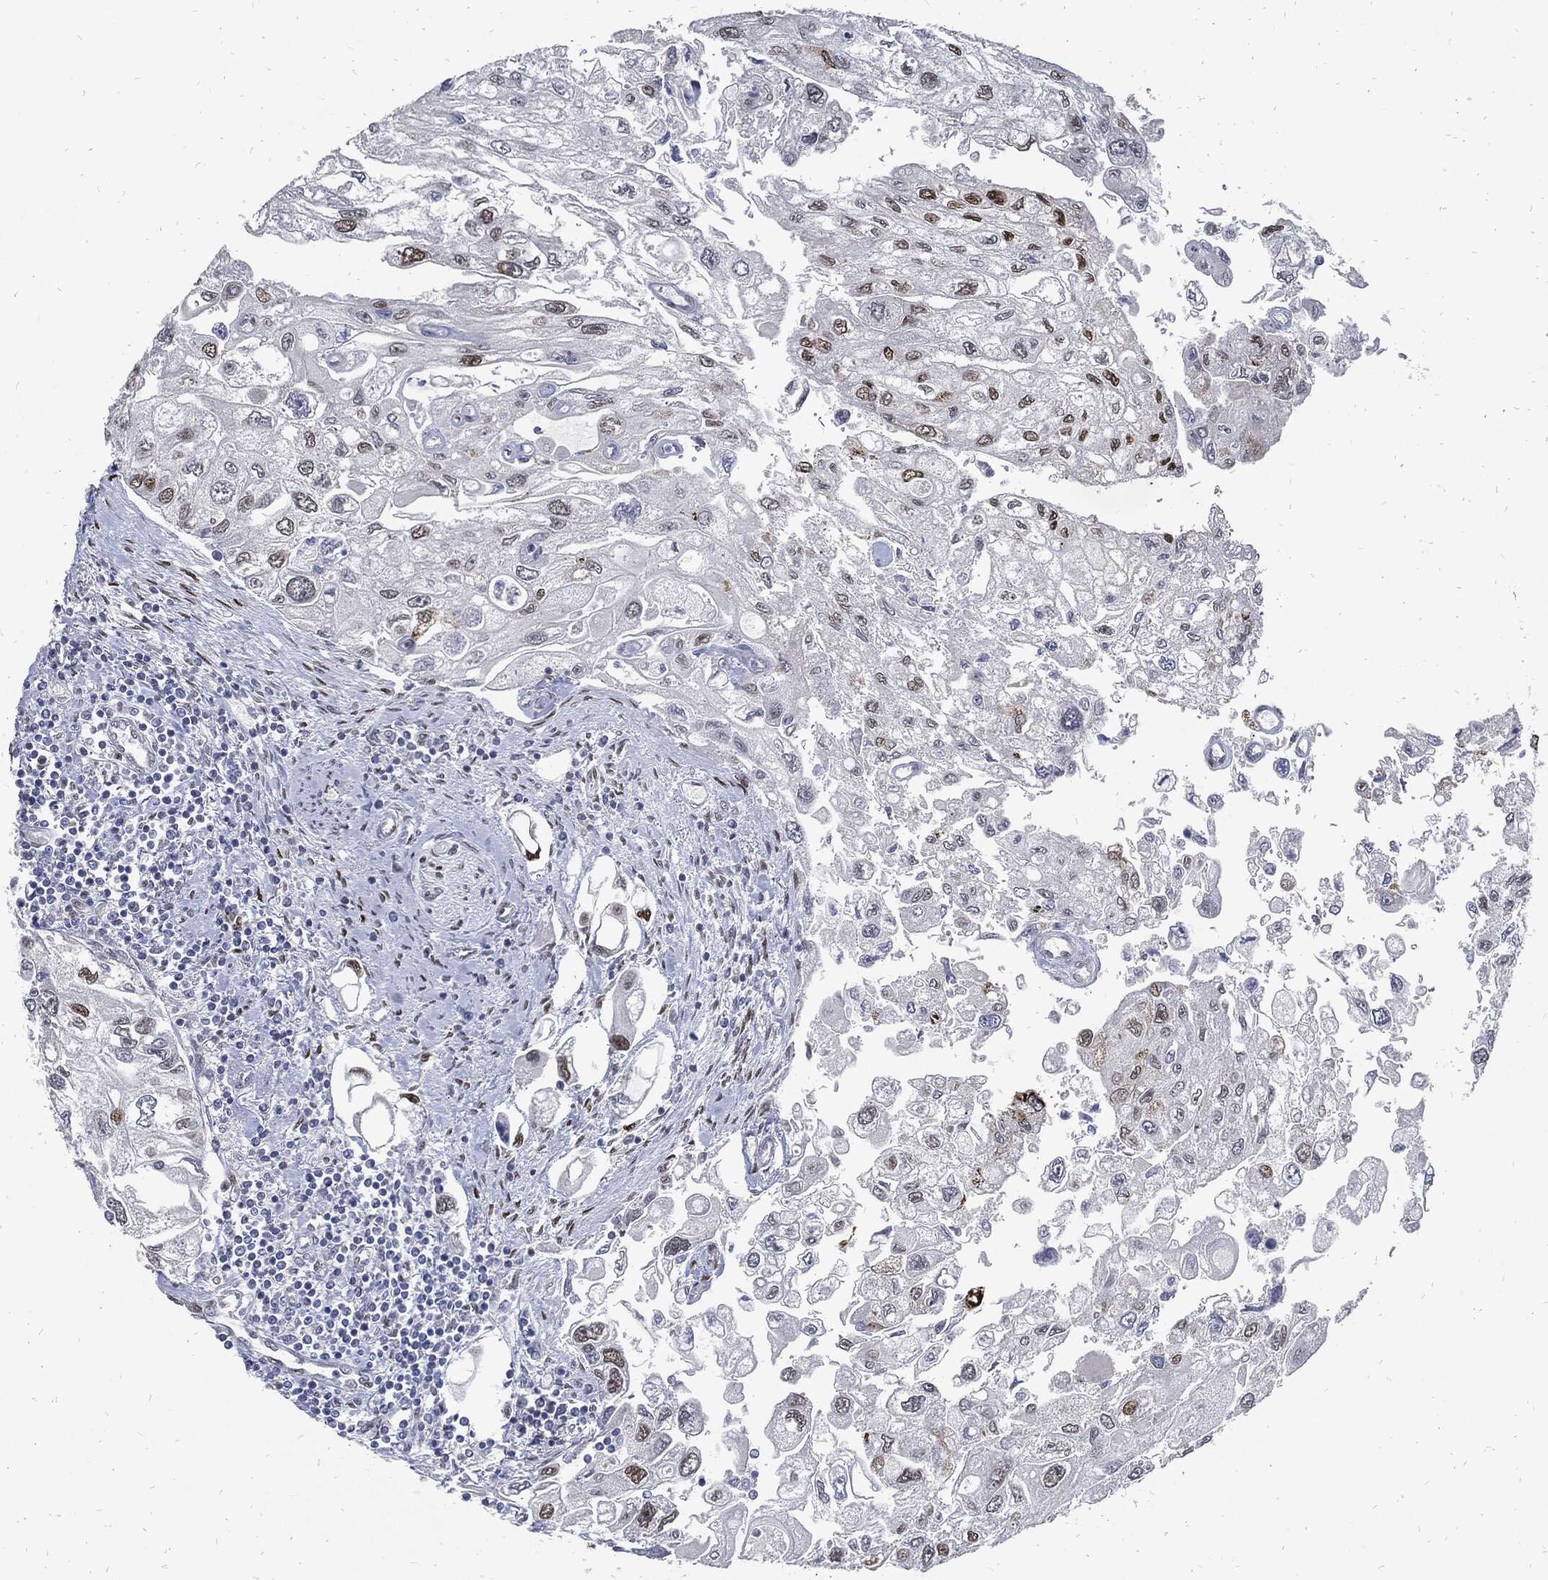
{"staining": {"intensity": "moderate", "quantity": "<25%", "location": "nuclear"}, "tissue": "urothelial cancer", "cell_type": "Tumor cells", "image_type": "cancer", "snomed": [{"axis": "morphology", "description": "Urothelial carcinoma, High grade"}, {"axis": "topography", "description": "Urinary bladder"}], "caption": "This photomicrograph exhibits high-grade urothelial carcinoma stained with immunohistochemistry to label a protein in brown. The nuclear of tumor cells show moderate positivity for the protein. Nuclei are counter-stained blue.", "gene": "JUN", "patient": {"sex": "male", "age": 59}}